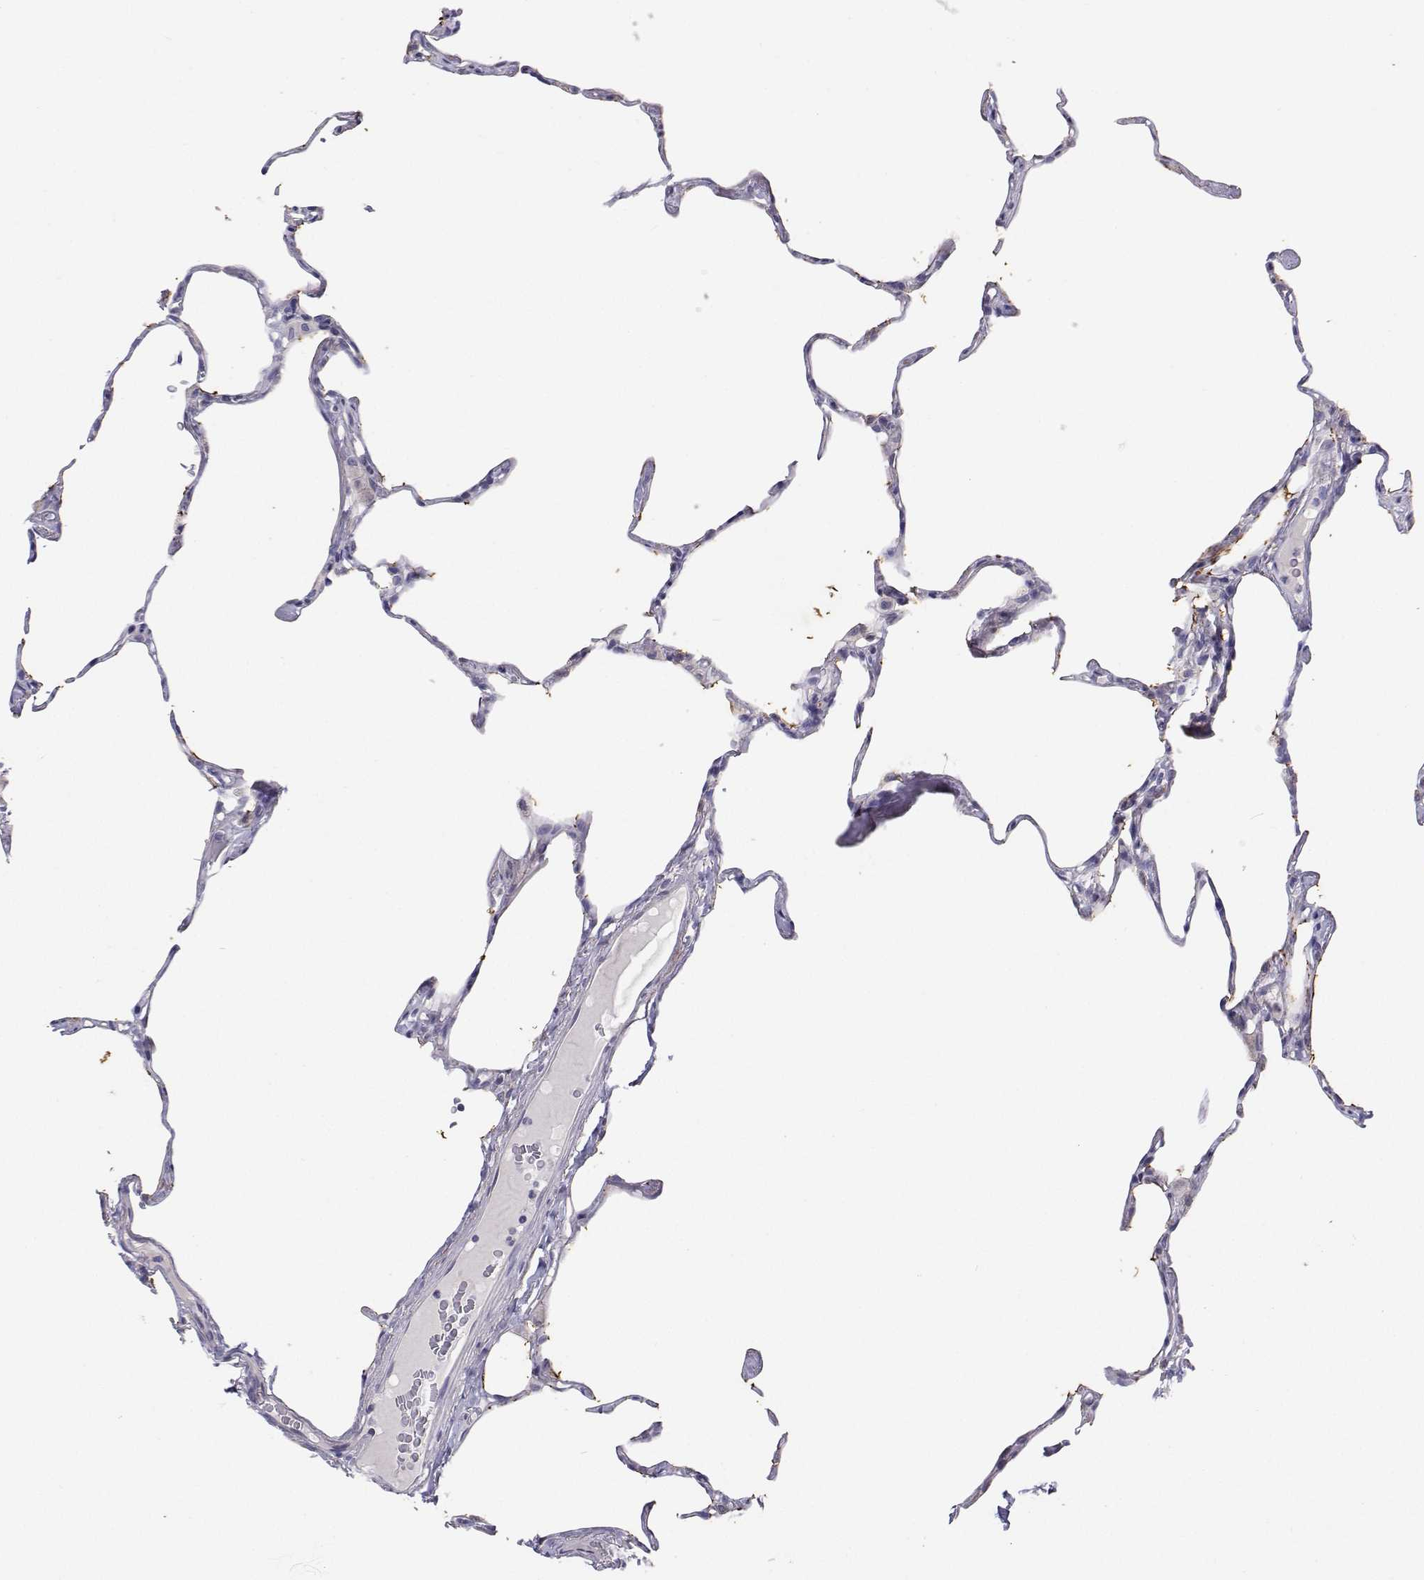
{"staining": {"intensity": "negative", "quantity": "none", "location": "none"}, "tissue": "lung", "cell_type": "Alveolar cells", "image_type": "normal", "snomed": [{"axis": "morphology", "description": "Normal tissue, NOS"}, {"axis": "topography", "description": "Lung"}], "caption": "The histopathology image reveals no significant expression in alveolar cells of lung. (DAB (3,3'-diaminobenzidine) immunohistochemistry (IHC) with hematoxylin counter stain).", "gene": "ANKRD65", "patient": {"sex": "male", "age": 65}}